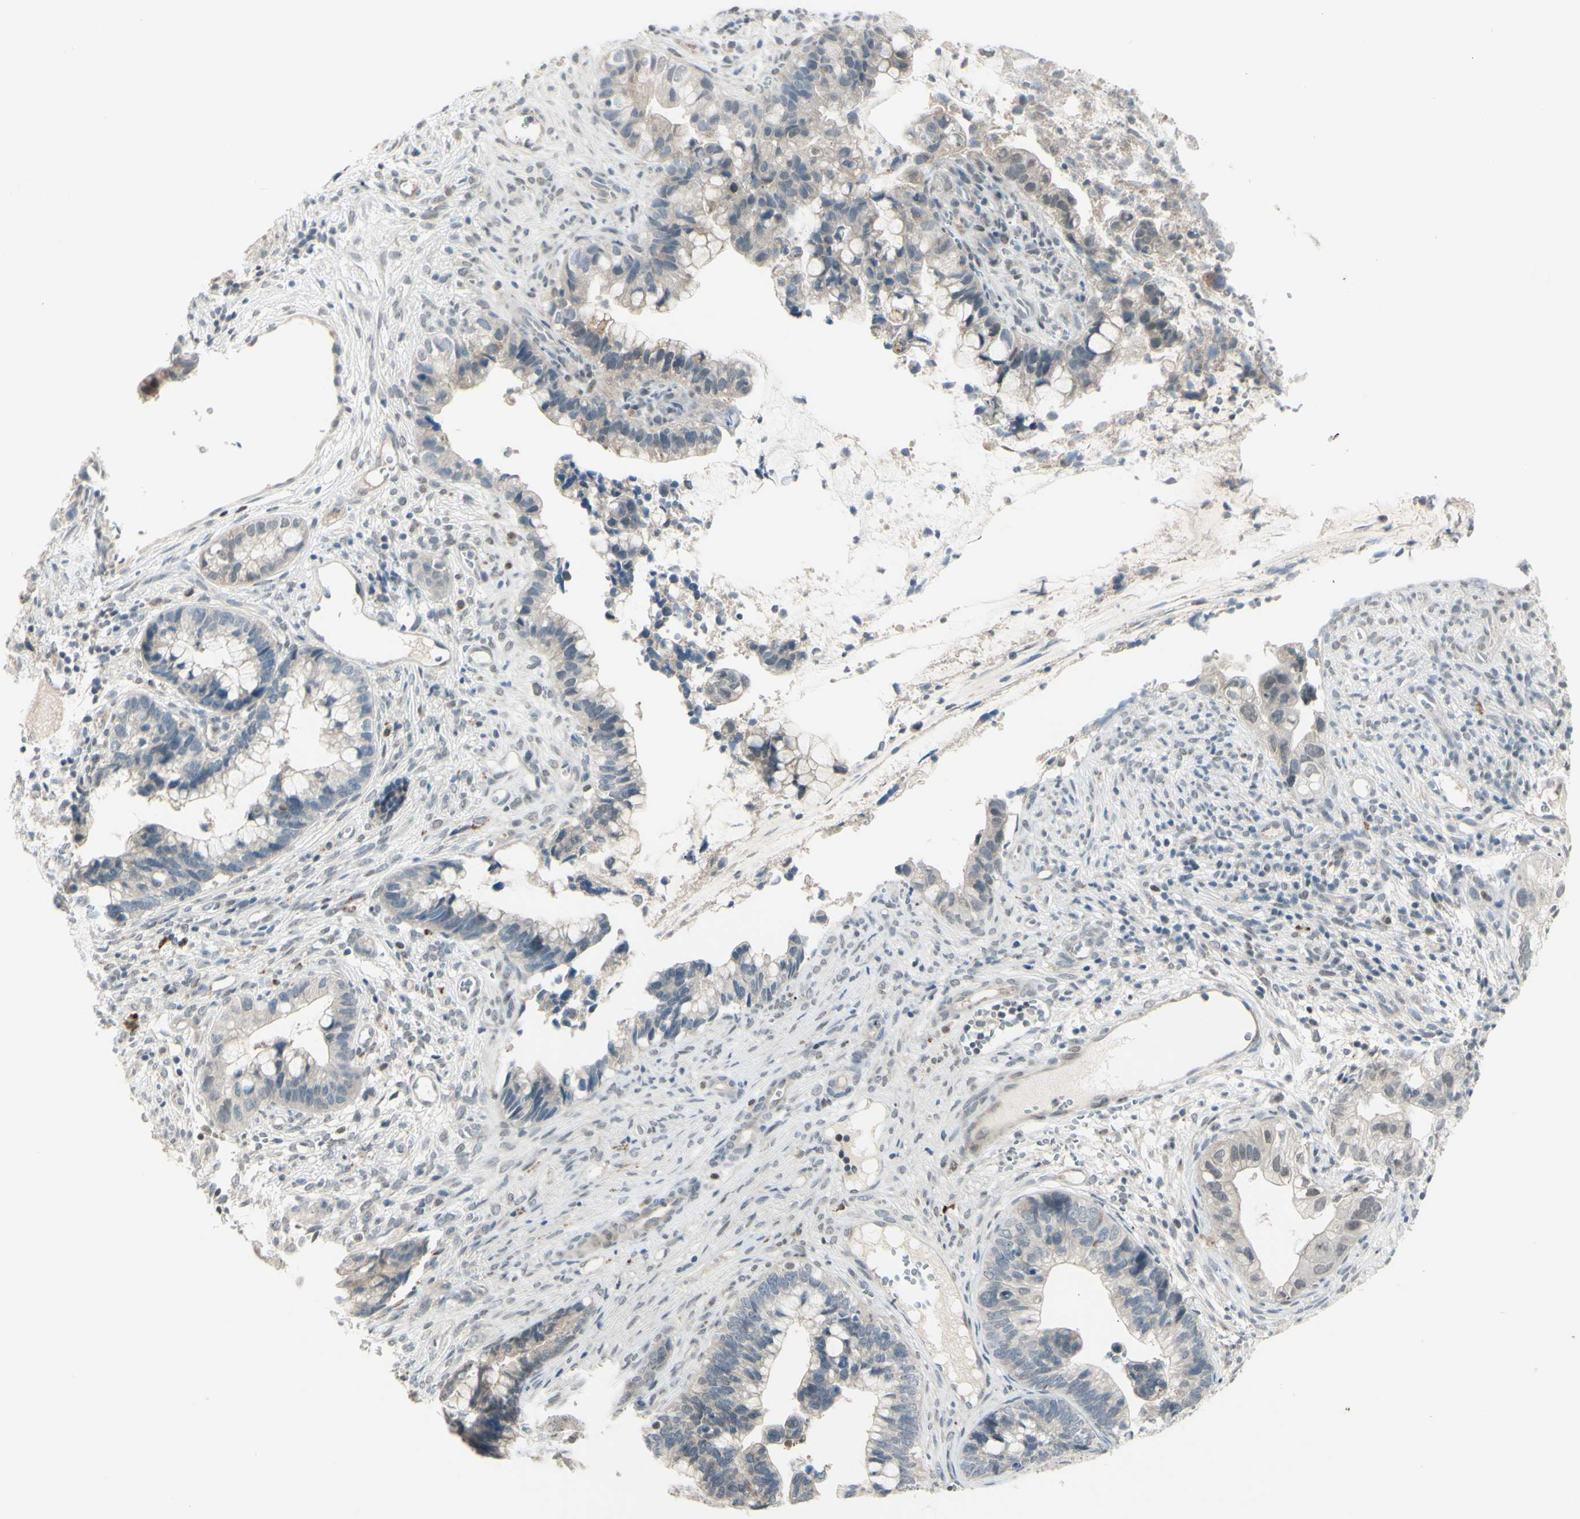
{"staining": {"intensity": "negative", "quantity": "none", "location": "none"}, "tissue": "cervical cancer", "cell_type": "Tumor cells", "image_type": "cancer", "snomed": [{"axis": "morphology", "description": "Adenocarcinoma, NOS"}, {"axis": "topography", "description": "Cervix"}], "caption": "A high-resolution histopathology image shows immunohistochemistry staining of adenocarcinoma (cervical), which displays no significant positivity in tumor cells. The staining was performed using DAB (3,3'-diaminobenzidine) to visualize the protein expression in brown, while the nuclei were stained in blue with hematoxylin (Magnification: 20x).", "gene": "FGFR2", "patient": {"sex": "female", "age": 44}}